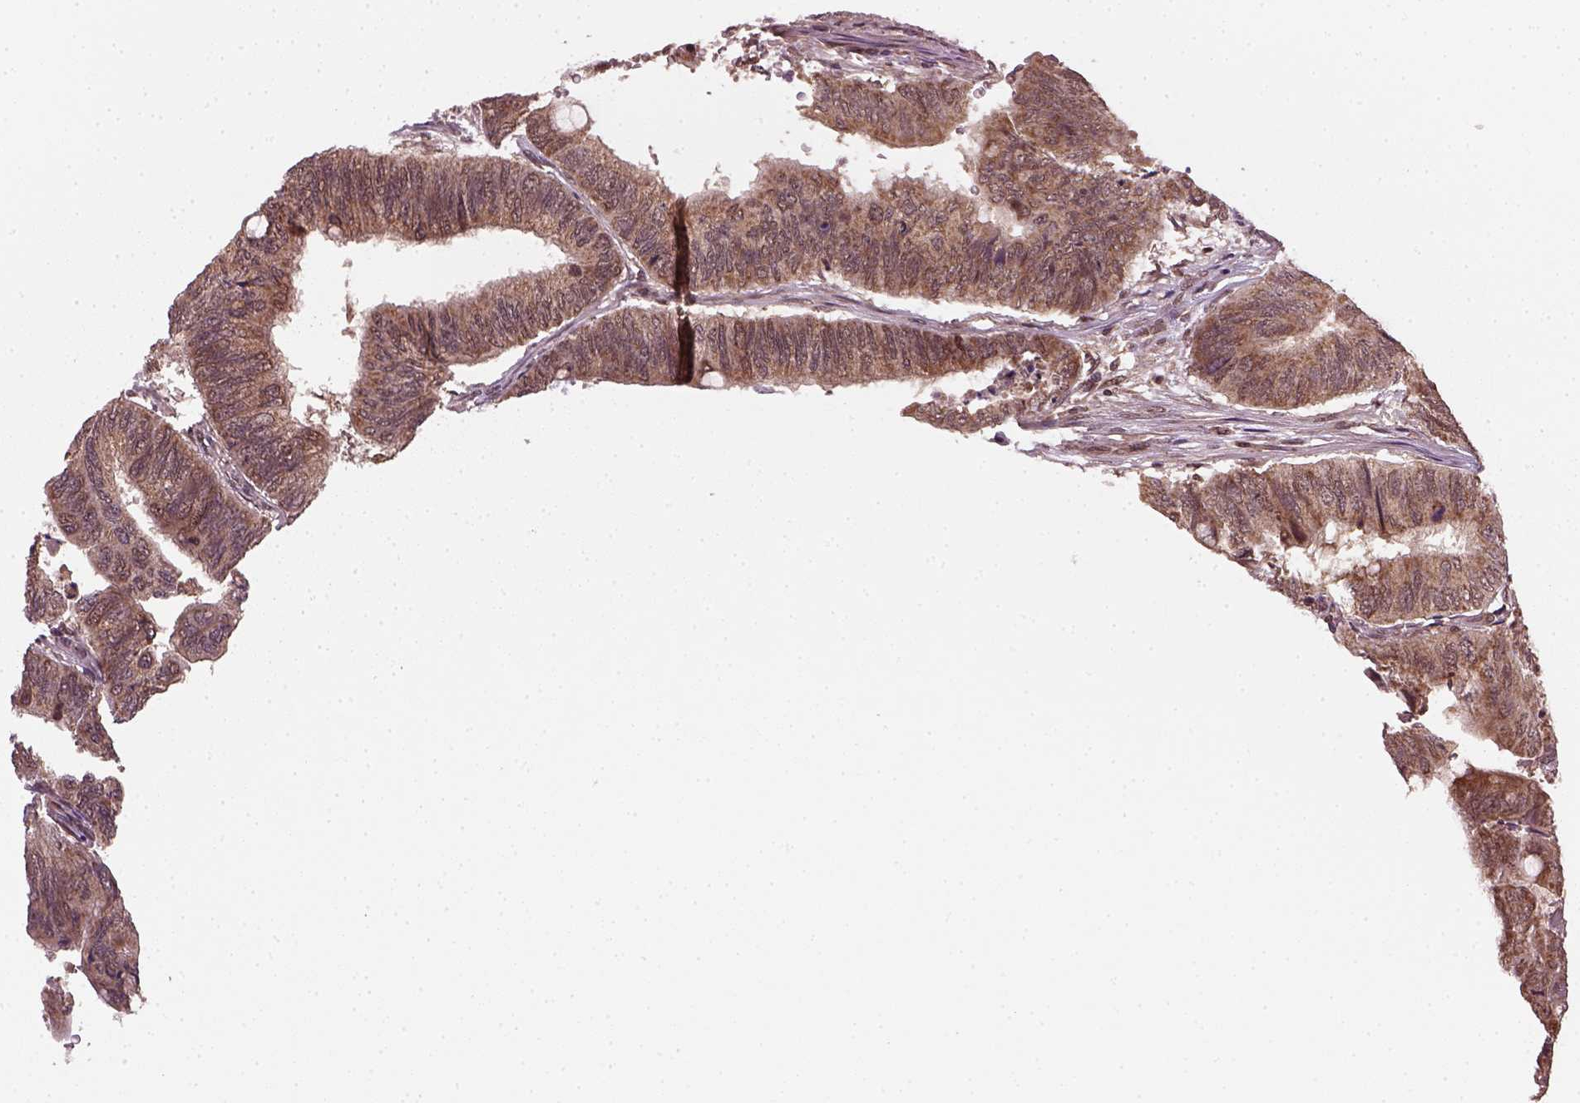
{"staining": {"intensity": "moderate", "quantity": ">75%", "location": "cytoplasmic/membranous"}, "tissue": "colorectal cancer", "cell_type": "Tumor cells", "image_type": "cancer", "snomed": [{"axis": "morphology", "description": "Normal tissue, NOS"}, {"axis": "morphology", "description": "Adenocarcinoma, NOS"}, {"axis": "topography", "description": "Rectum"}, {"axis": "topography", "description": "Peripheral nerve tissue"}], "caption": "DAB (3,3'-diaminobenzidine) immunohistochemical staining of human colorectal cancer (adenocarcinoma) exhibits moderate cytoplasmic/membranous protein staining in approximately >75% of tumor cells. (Brightfield microscopy of DAB IHC at high magnification).", "gene": "NUDT9", "patient": {"sex": "male", "age": 92}}